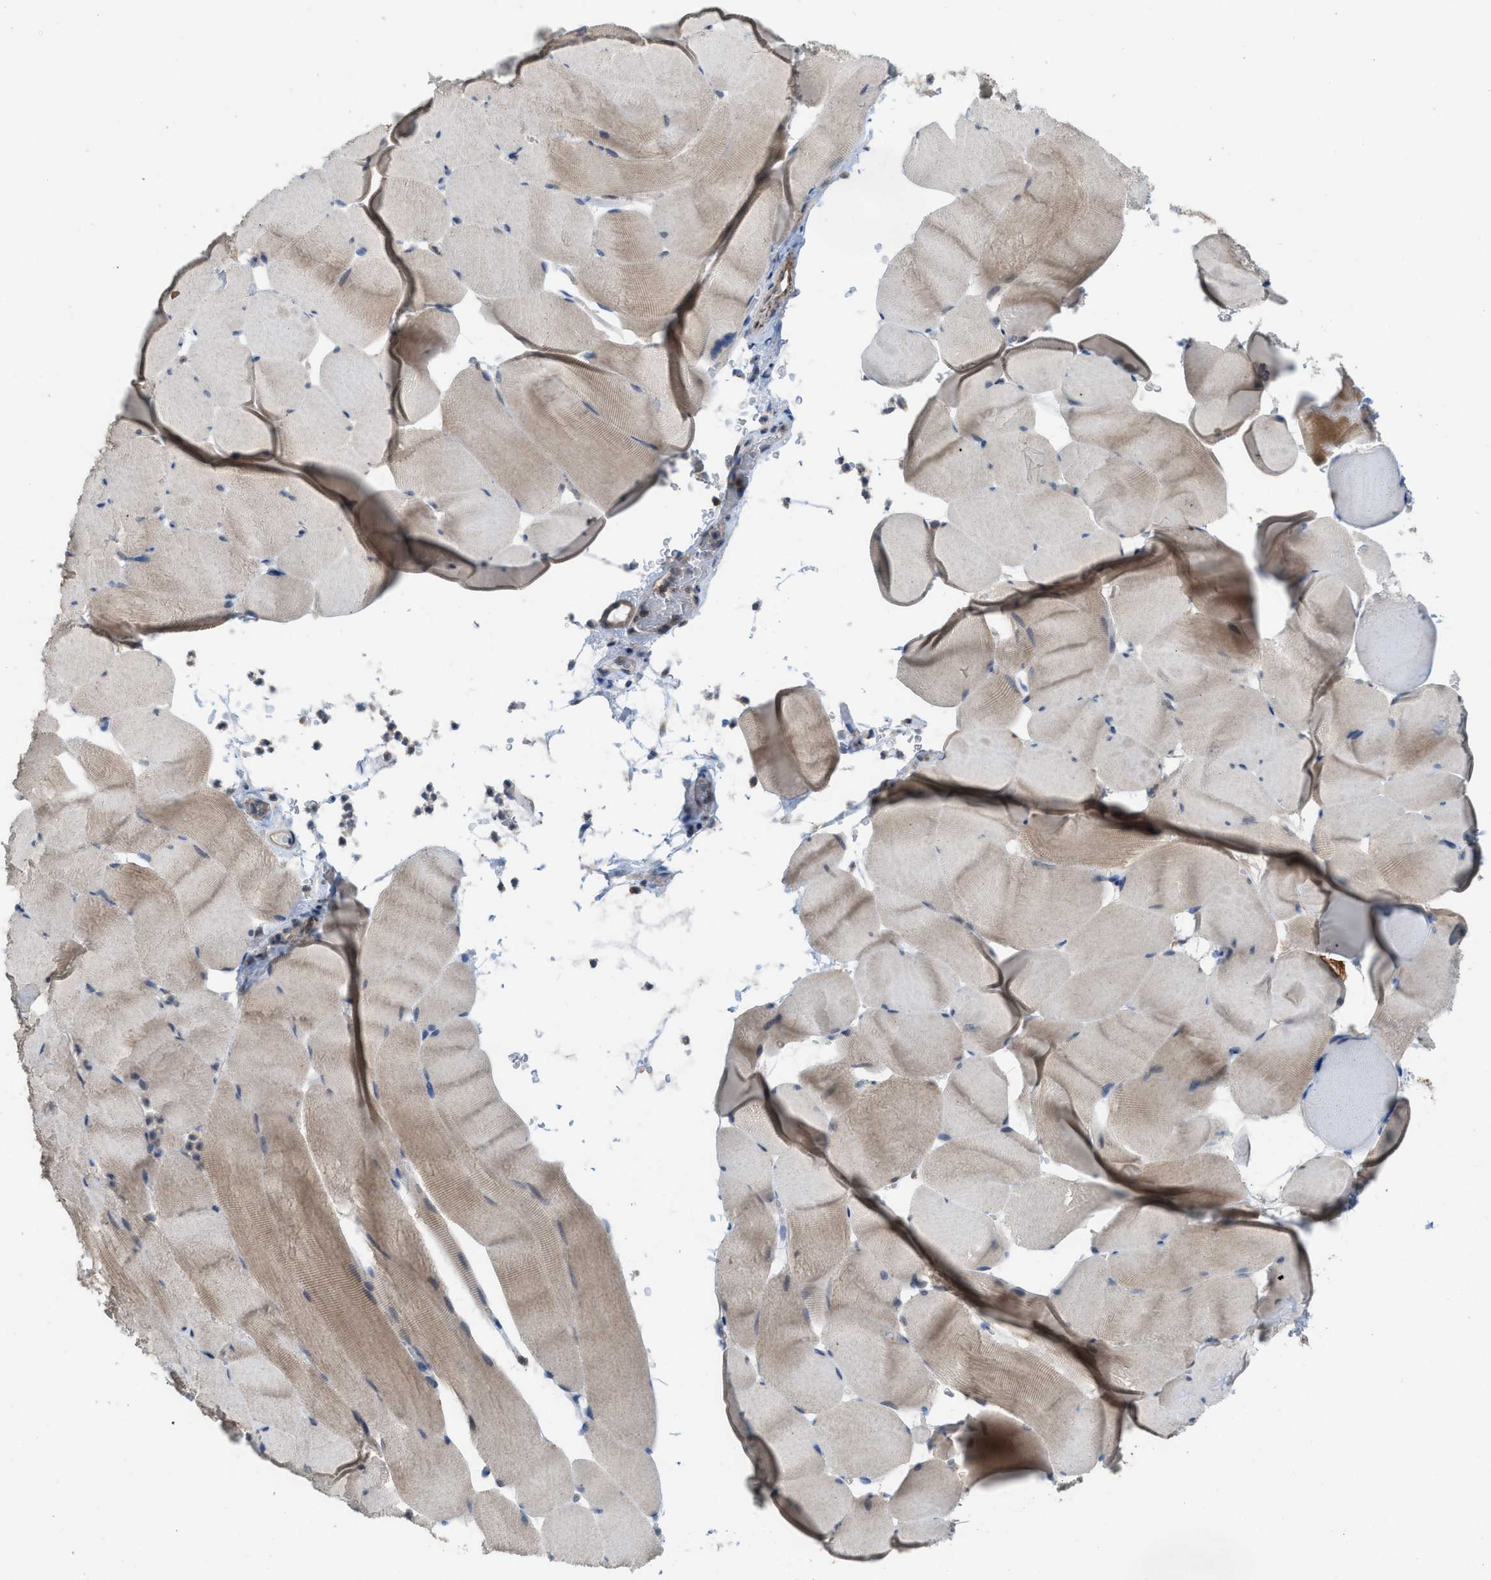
{"staining": {"intensity": "weak", "quantity": "25%-75%", "location": "cytoplasmic/membranous"}, "tissue": "skeletal muscle", "cell_type": "Myocytes", "image_type": "normal", "snomed": [{"axis": "morphology", "description": "Normal tissue, NOS"}, {"axis": "topography", "description": "Skeletal muscle"}], "caption": "Protein staining by immunohistochemistry displays weak cytoplasmic/membranous positivity in about 25%-75% of myocytes in normal skeletal muscle. Using DAB (3,3'-diaminobenzidine) (brown) and hematoxylin (blue) stains, captured at high magnification using brightfield microscopy.", "gene": "PLAA", "patient": {"sex": "male", "age": 62}}